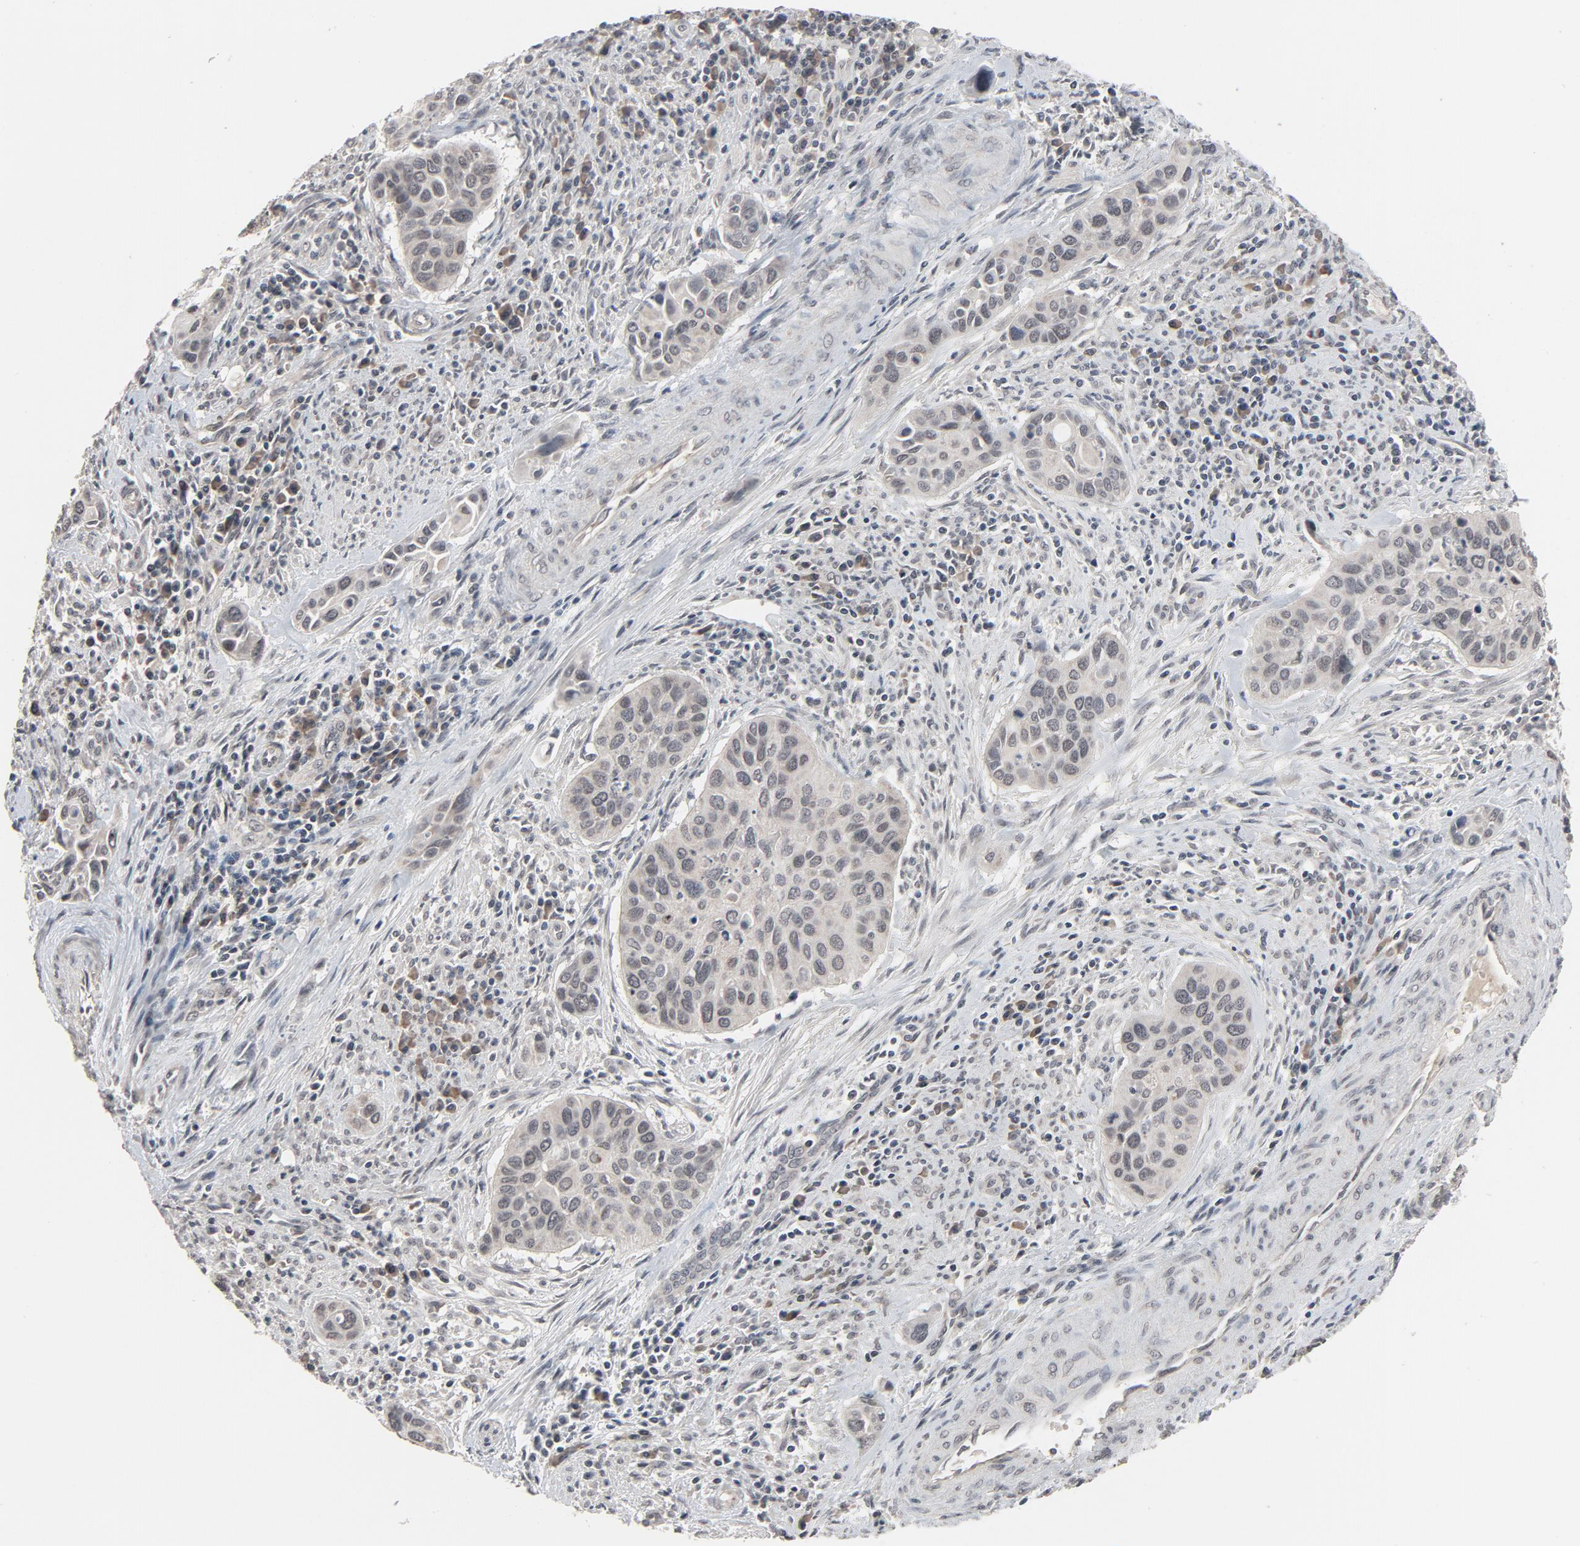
{"staining": {"intensity": "negative", "quantity": "none", "location": "none"}, "tissue": "cervical cancer", "cell_type": "Tumor cells", "image_type": "cancer", "snomed": [{"axis": "morphology", "description": "Adenocarcinoma, NOS"}, {"axis": "topography", "description": "Cervix"}], "caption": "Tumor cells show no significant protein expression in adenocarcinoma (cervical).", "gene": "MT3", "patient": {"sex": "female", "age": 29}}